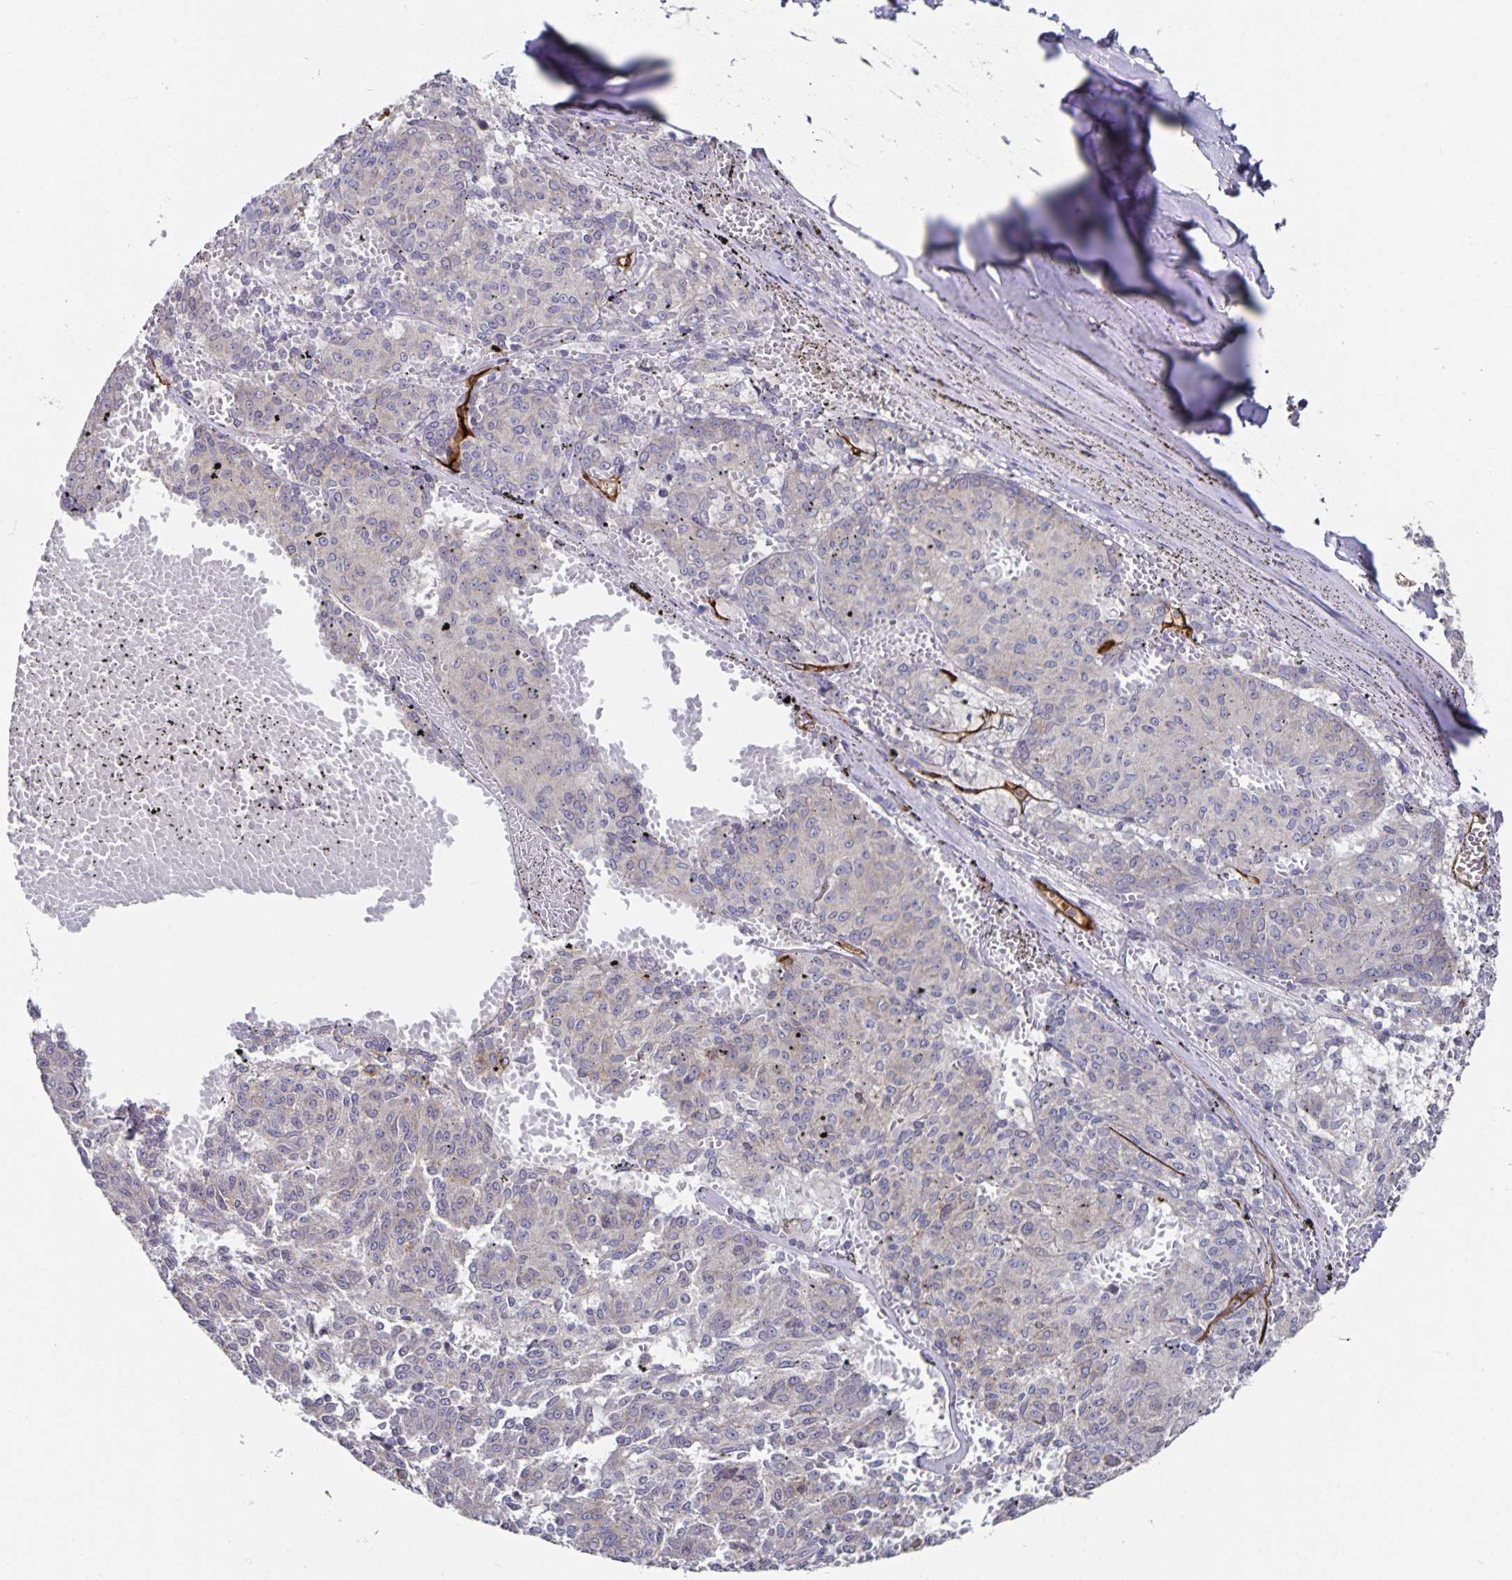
{"staining": {"intensity": "negative", "quantity": "none", "location": "none"}, "tissue": "melanoma", "cell_type": "Tumor cells", "image_type": "cancer", "snomed": [{"axis": "morphology", "description": "Malignant melanoma, NOS"}, {"axis": "topography", "description": "Skin"}], "caption": "A photomicrograph of melanoma stained for a protein reveals no brown staining in tumor cells. (DAB (3,3'-diaminobenzidine) immunohistochemistry (IHC) with hematoxylin counter stain).", "gene": "PODXL", "patient": {"sex": "female", "age": 72}}